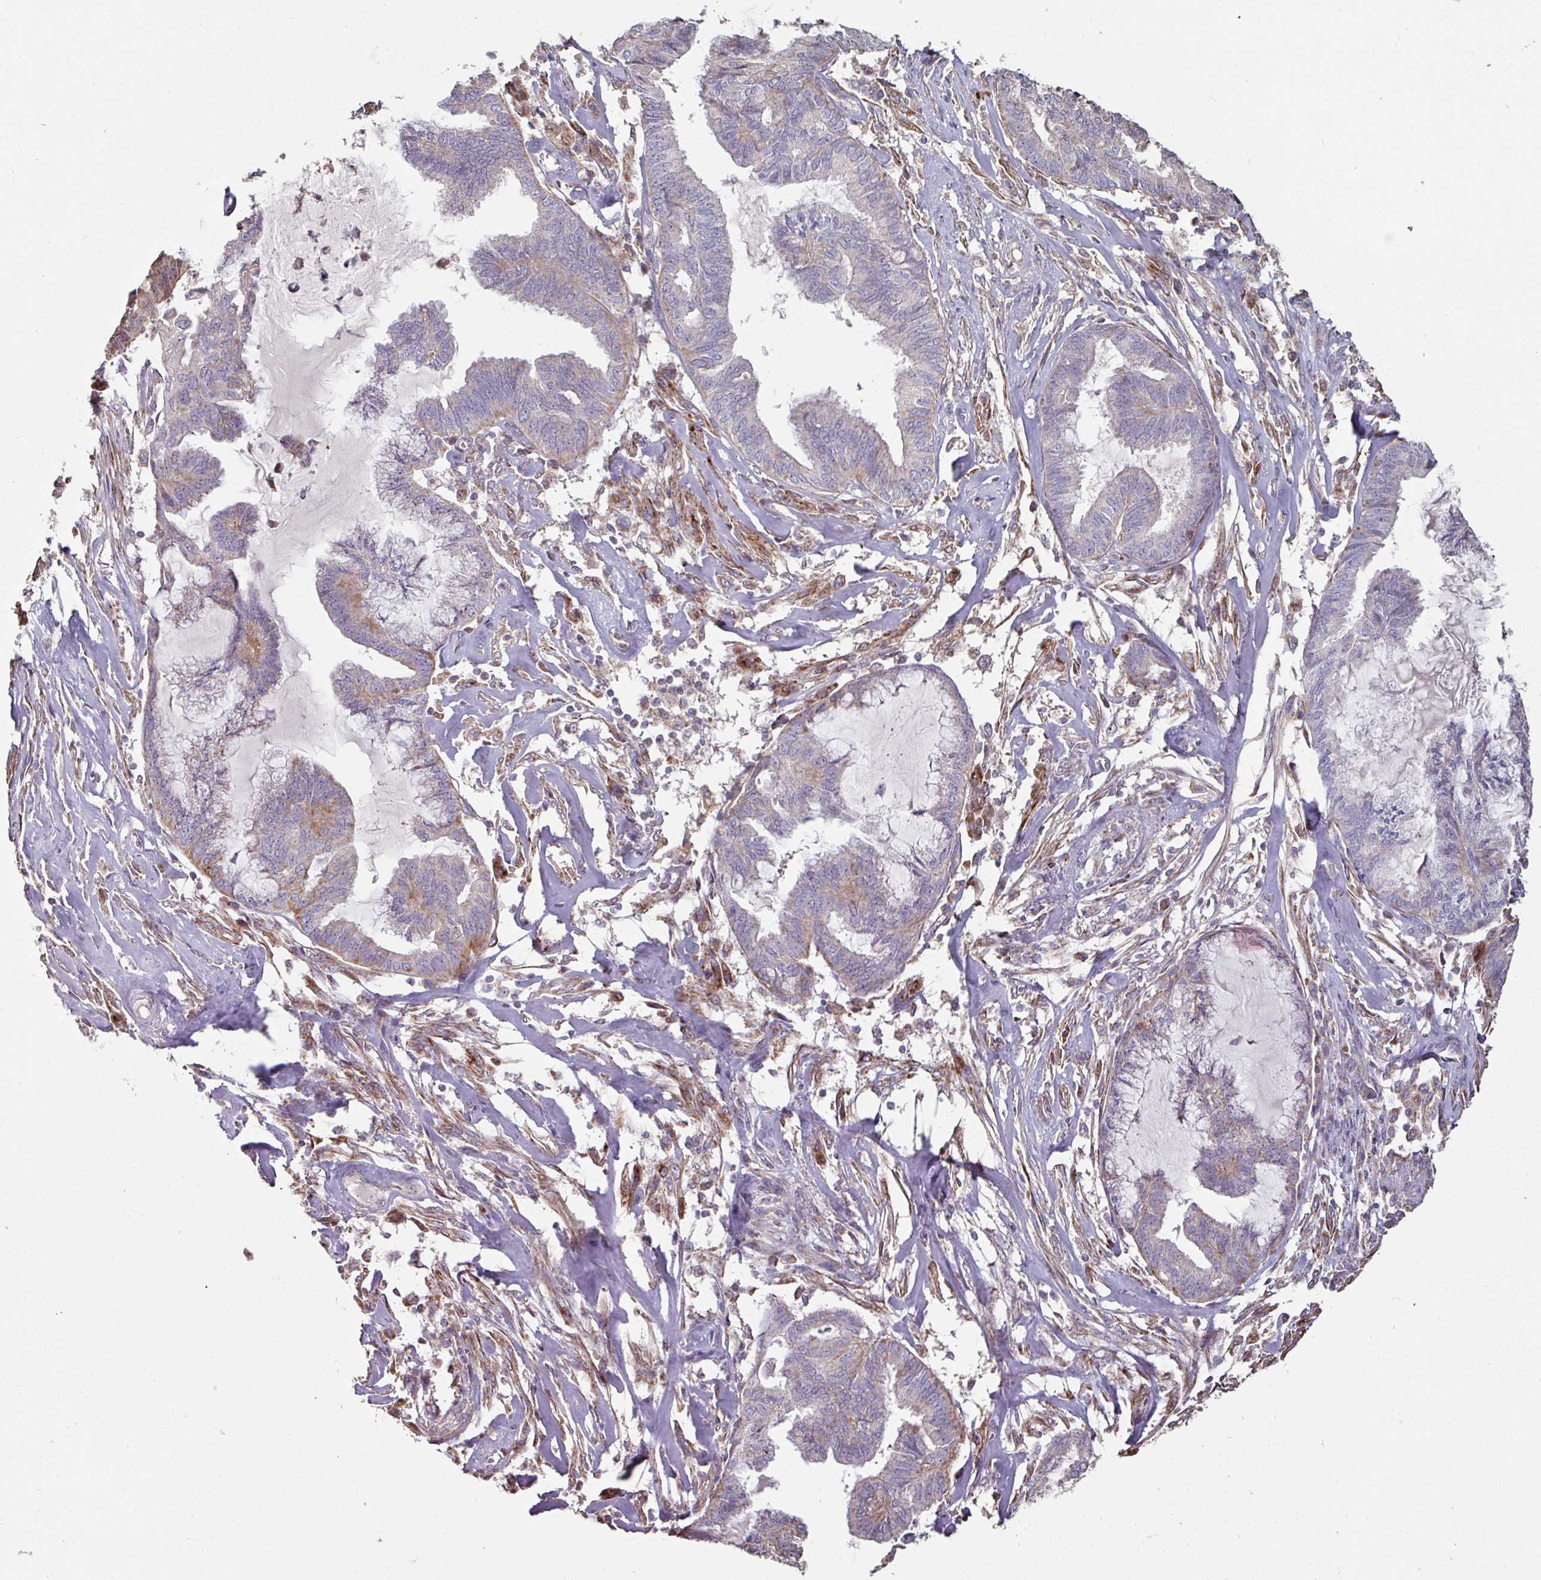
{"staining": {"intensity": "moderate", "quantity": "<25%", "location": "cytoplasmic/membranous"}, "tissue": "endometrial cancer", "cell_type": "Tumor cells", "image_type": "cancer", "snomed": [{"axis": "morphology", "description": "Adenocarcinoma, NOS"}, {"axis": "topography", "description": "Endometrium"}], "caption": "Immunohistochemical staining of endometrial adenocarcinoma demonstrates low levels of moderate cytoplasmic/membranous protein expression in approximately <25% of tumor cells.", "gene": "OR2D3", "patient": {"sex": "female", "age": 86}}